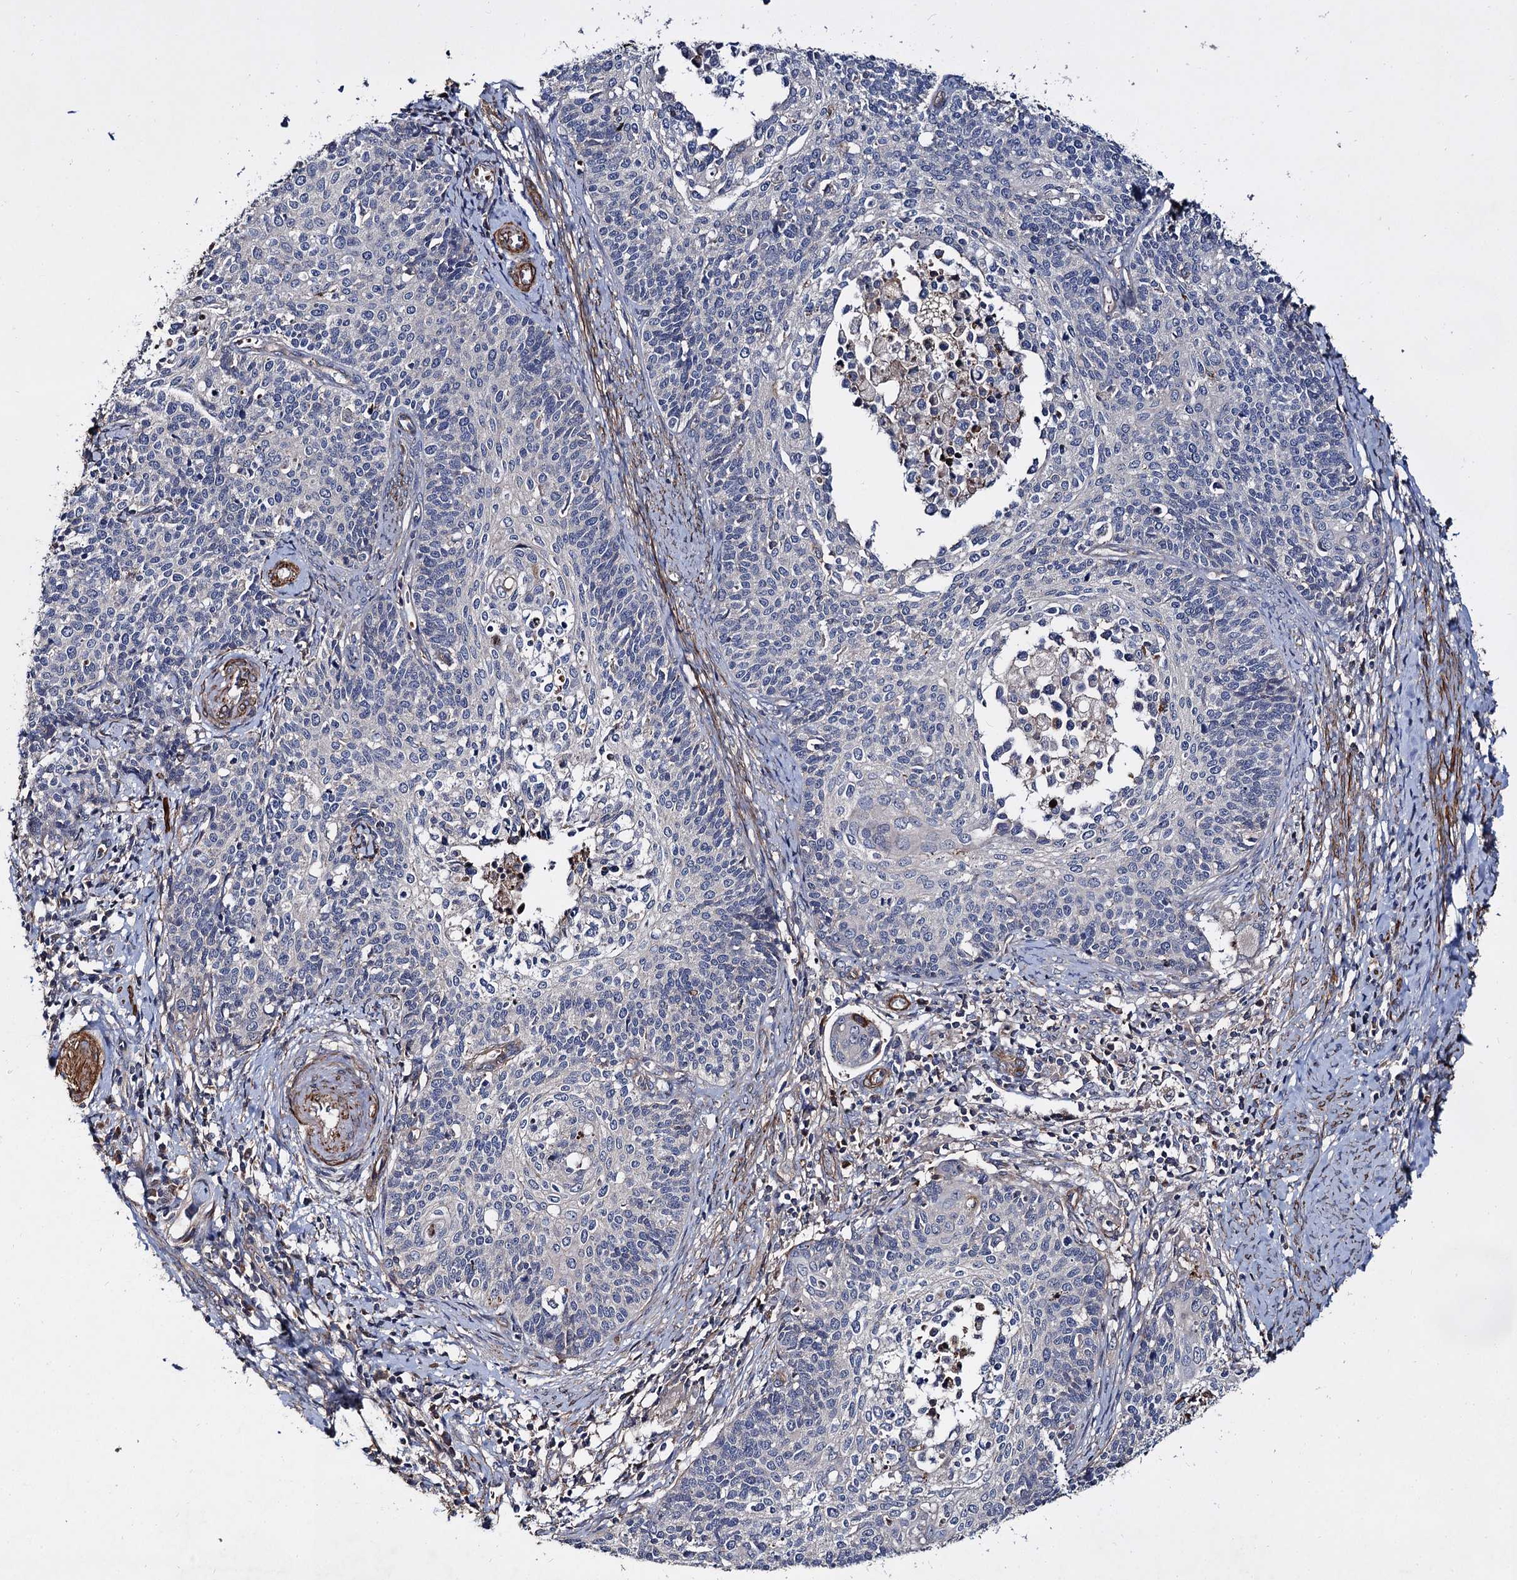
{"staining": {"intensity": "negative", "quantity": "none", "location": "none"}, "tissue": "cervical cancer", "cell_type": "Tumor cells", "image_type": "cancer", "snomed": [{"axis": "morphology", "description": "Squamous cell carcinoma, NOS"}, {"axis": "topography", "description": "Cervix"}], "caption": "DAB (3,3'-diaminobenzidine) immunohistochemical staining of cervical cancer (squamous cell carcinoma) displays no significant staining in tumor cells.", "gene": "ISM2", "patient": {"sex": "female", "age": 39}}